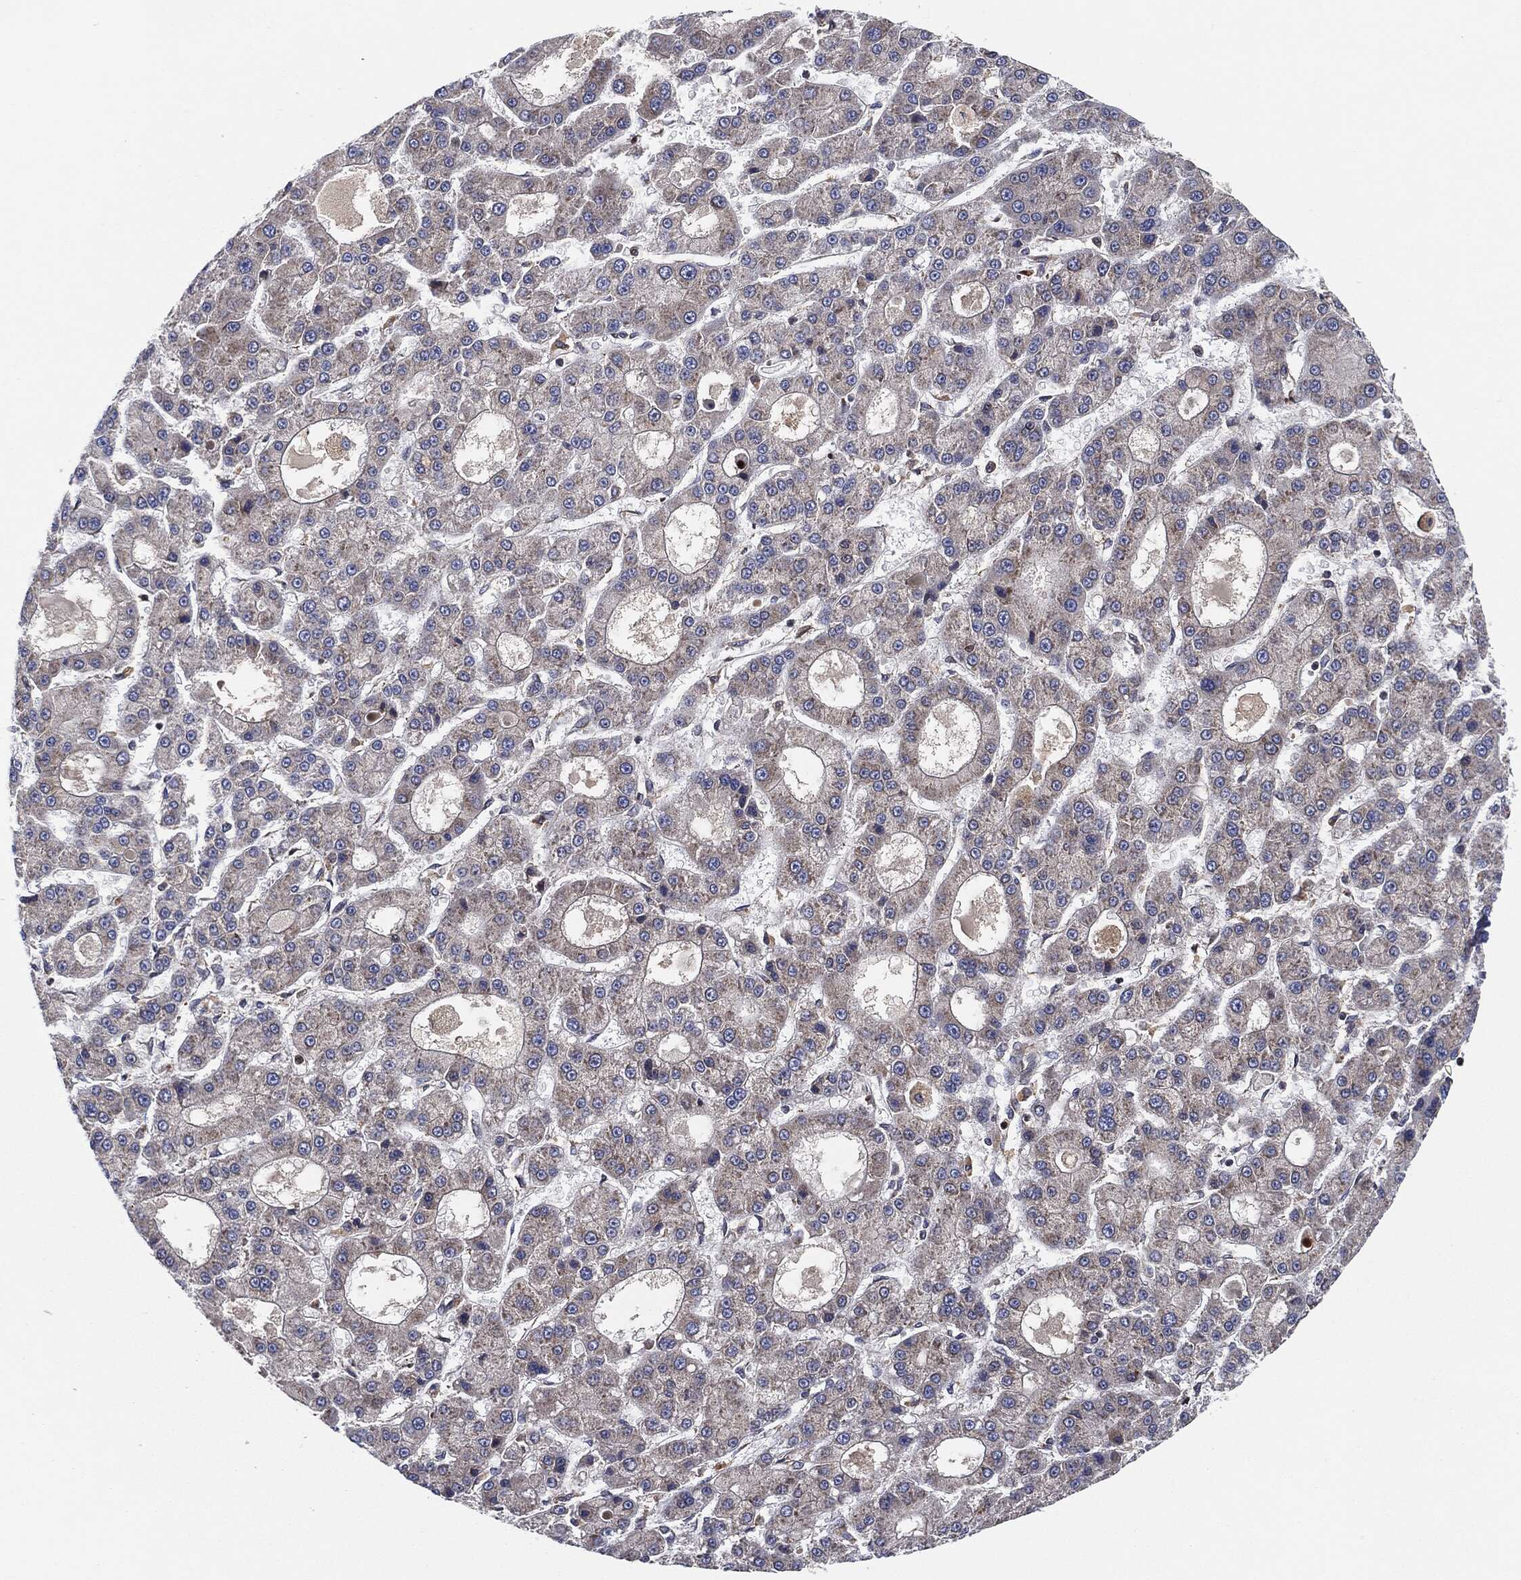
{"staining": {"intensity": "negative", "quantity": "none", "location": "none"}, "tissue": "liver cancer", "cell_type": "Tumor cells", "image_type": "cancer", "snomed": [{"axis": "morphology", "description": "Carcinoma, Hepatocellular, NOS"}, {"axis": "topography", "description": "Liver"}], "caption": "Histopathology image shows no protein positivity in tumor cells of hepatocellular carcinoma (liver) tissue.", "gene": "EIF2S2", "patient": {"sex": "male", "age": 70}}